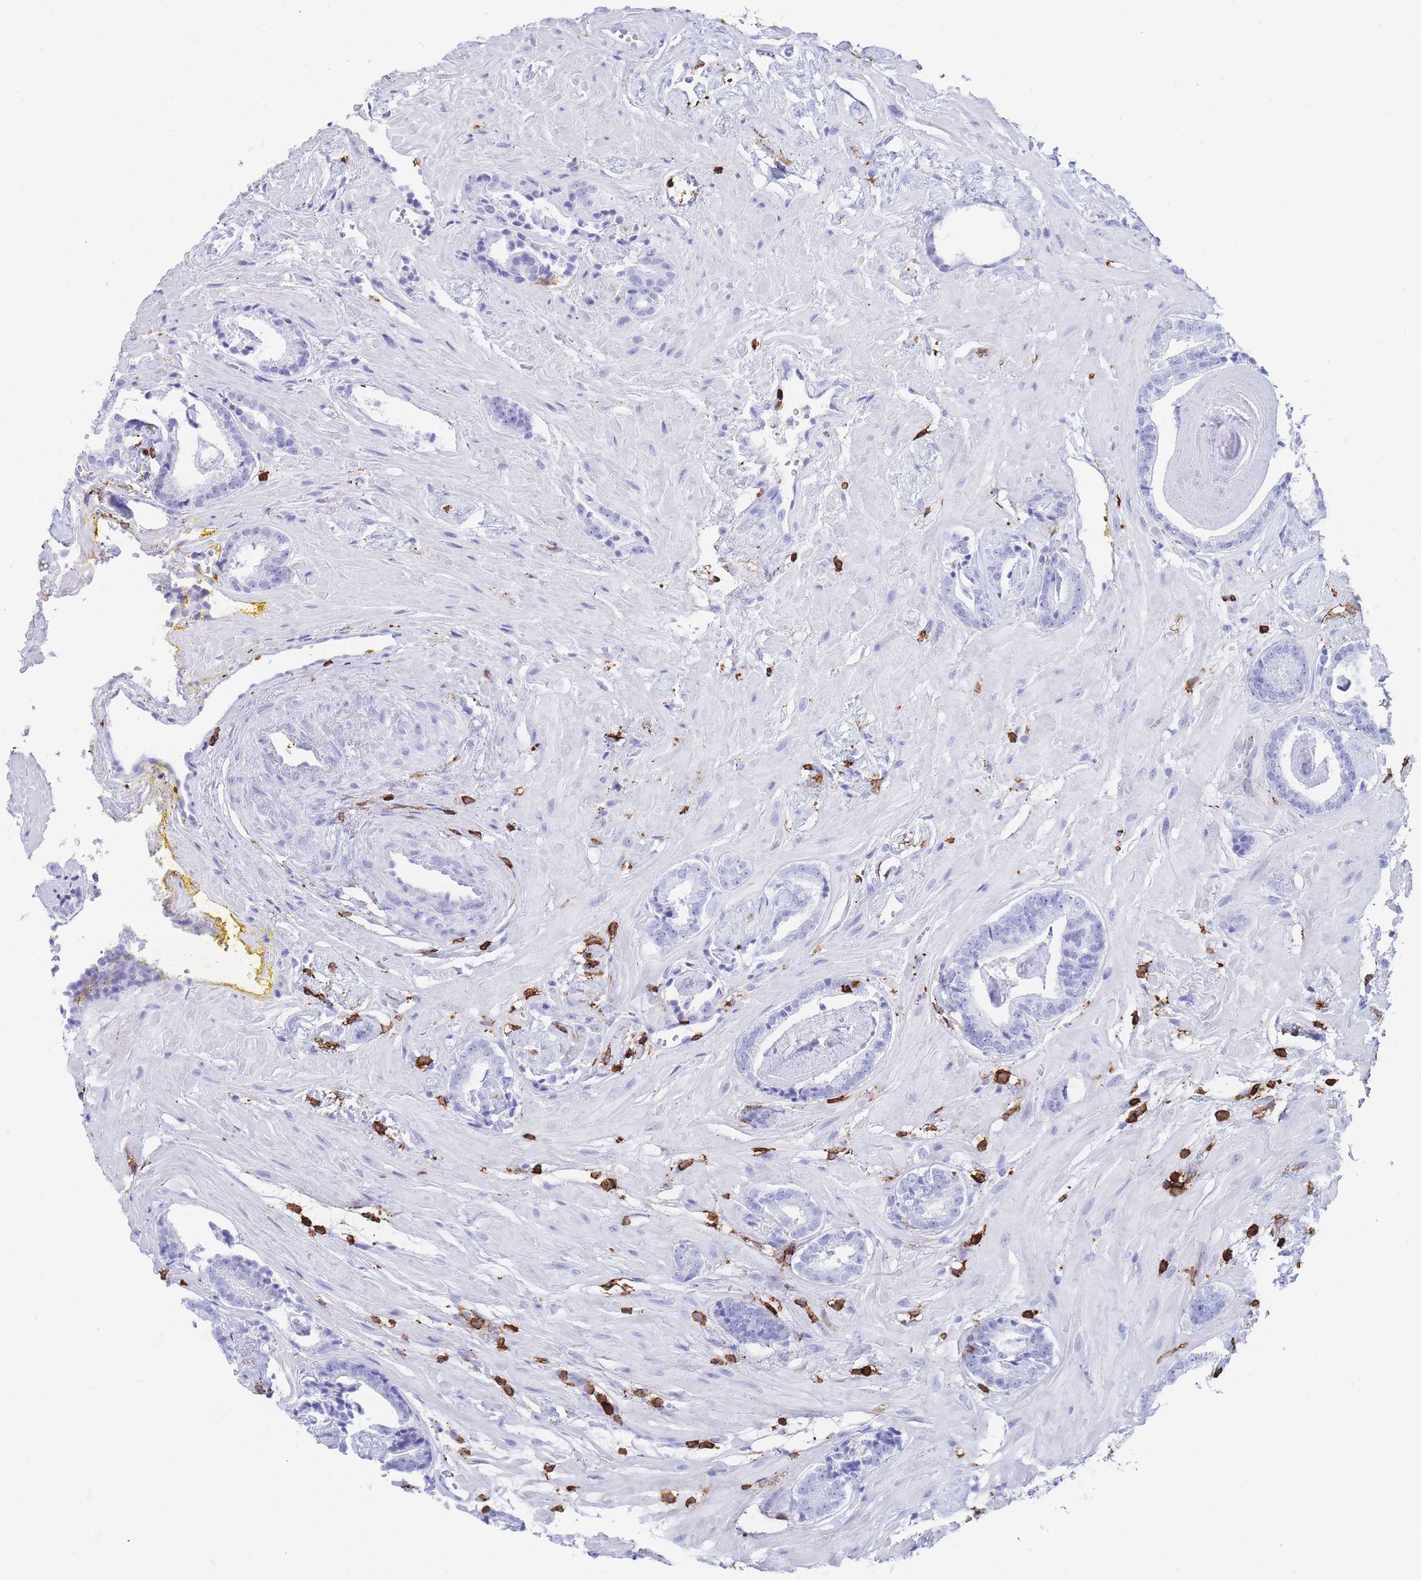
{"staining": {"intensity": "negative", "quantity": "none", "location": "none"}, "tissue": "prostate cancer", "cell_type": "Tumor cells", "image_type": "cancer", "snomed": [{"axis": "morphology", "description": "Adenocarcinoma, Low grade"}, {"axis": "topography", "description": "Prostate"}], "caption": "DAB (3,3'-diaminobenzidine) immunohistochemical staining of prostate cancer exhibits no significant positivity in tumor cells.", "gene": "CORO1A", "patient": {"sex": "male", "age": 60}}